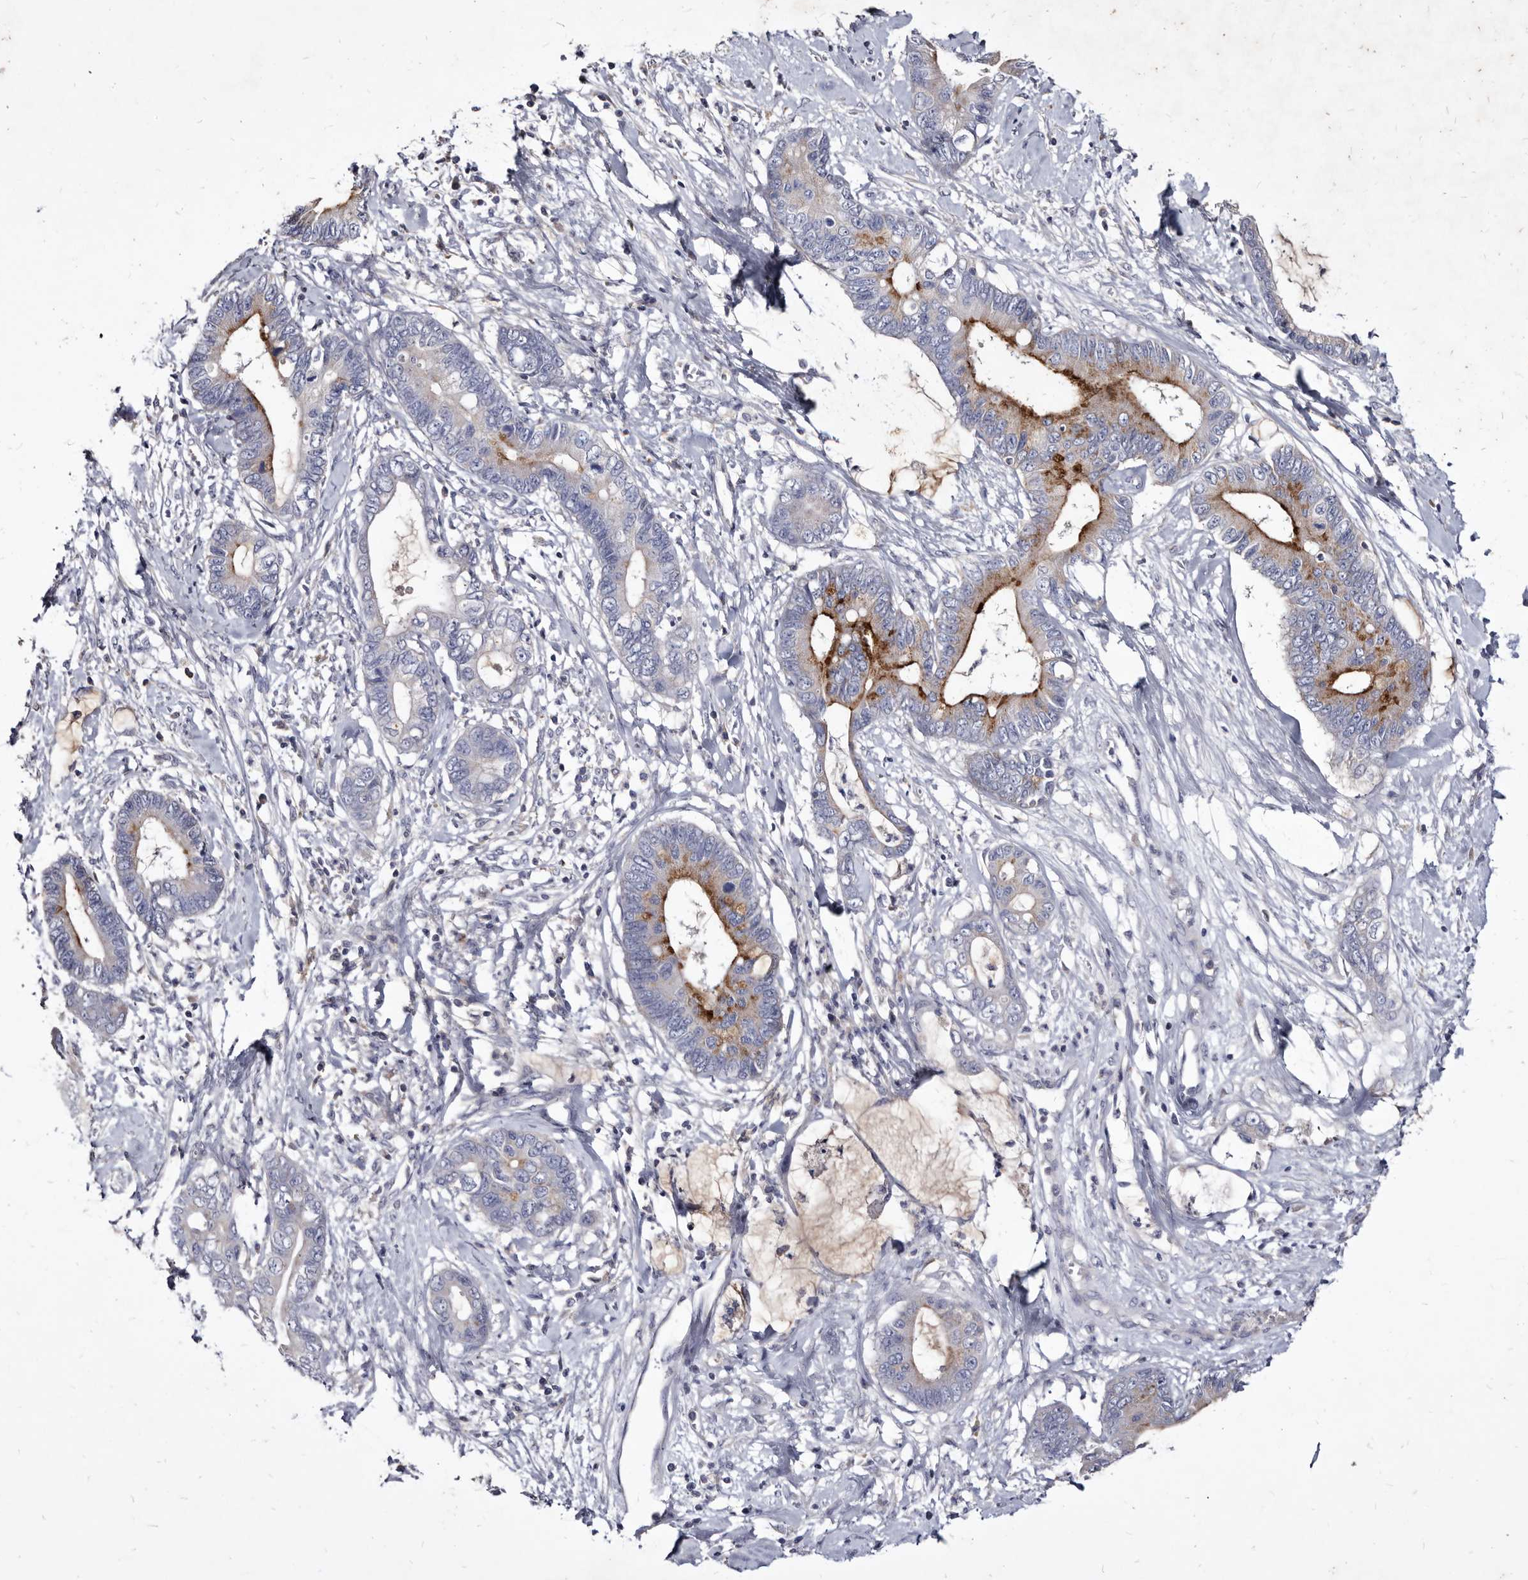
{"staining": {"intensity": "strong", "quantity": "<25%", "location": "cytoplasmic/membranous"}, "tissue": "cervical cancer", "cell_type": "Tumor cells", "image_type": "cancer", "snomed": [{"axis": "morphology", "description": "Adenocarcinoma, NOS"}, {"axis": "topography", "description": "Cervix"}], "caption": "Immunohistochemistry (IHC) photomicrograph of neoplastic tissue: human adenocarcinoma (cervical) stained using immunohistochemistry (IHC) reveals medium levels of strong protein expression localized specifically in the cytoplasmic/membranous of tumor cells, appearing as a cytoplasmic/membranous brown color.", "gene": "SLC39A2", "patient": {"sex": "female", "age": 44}}